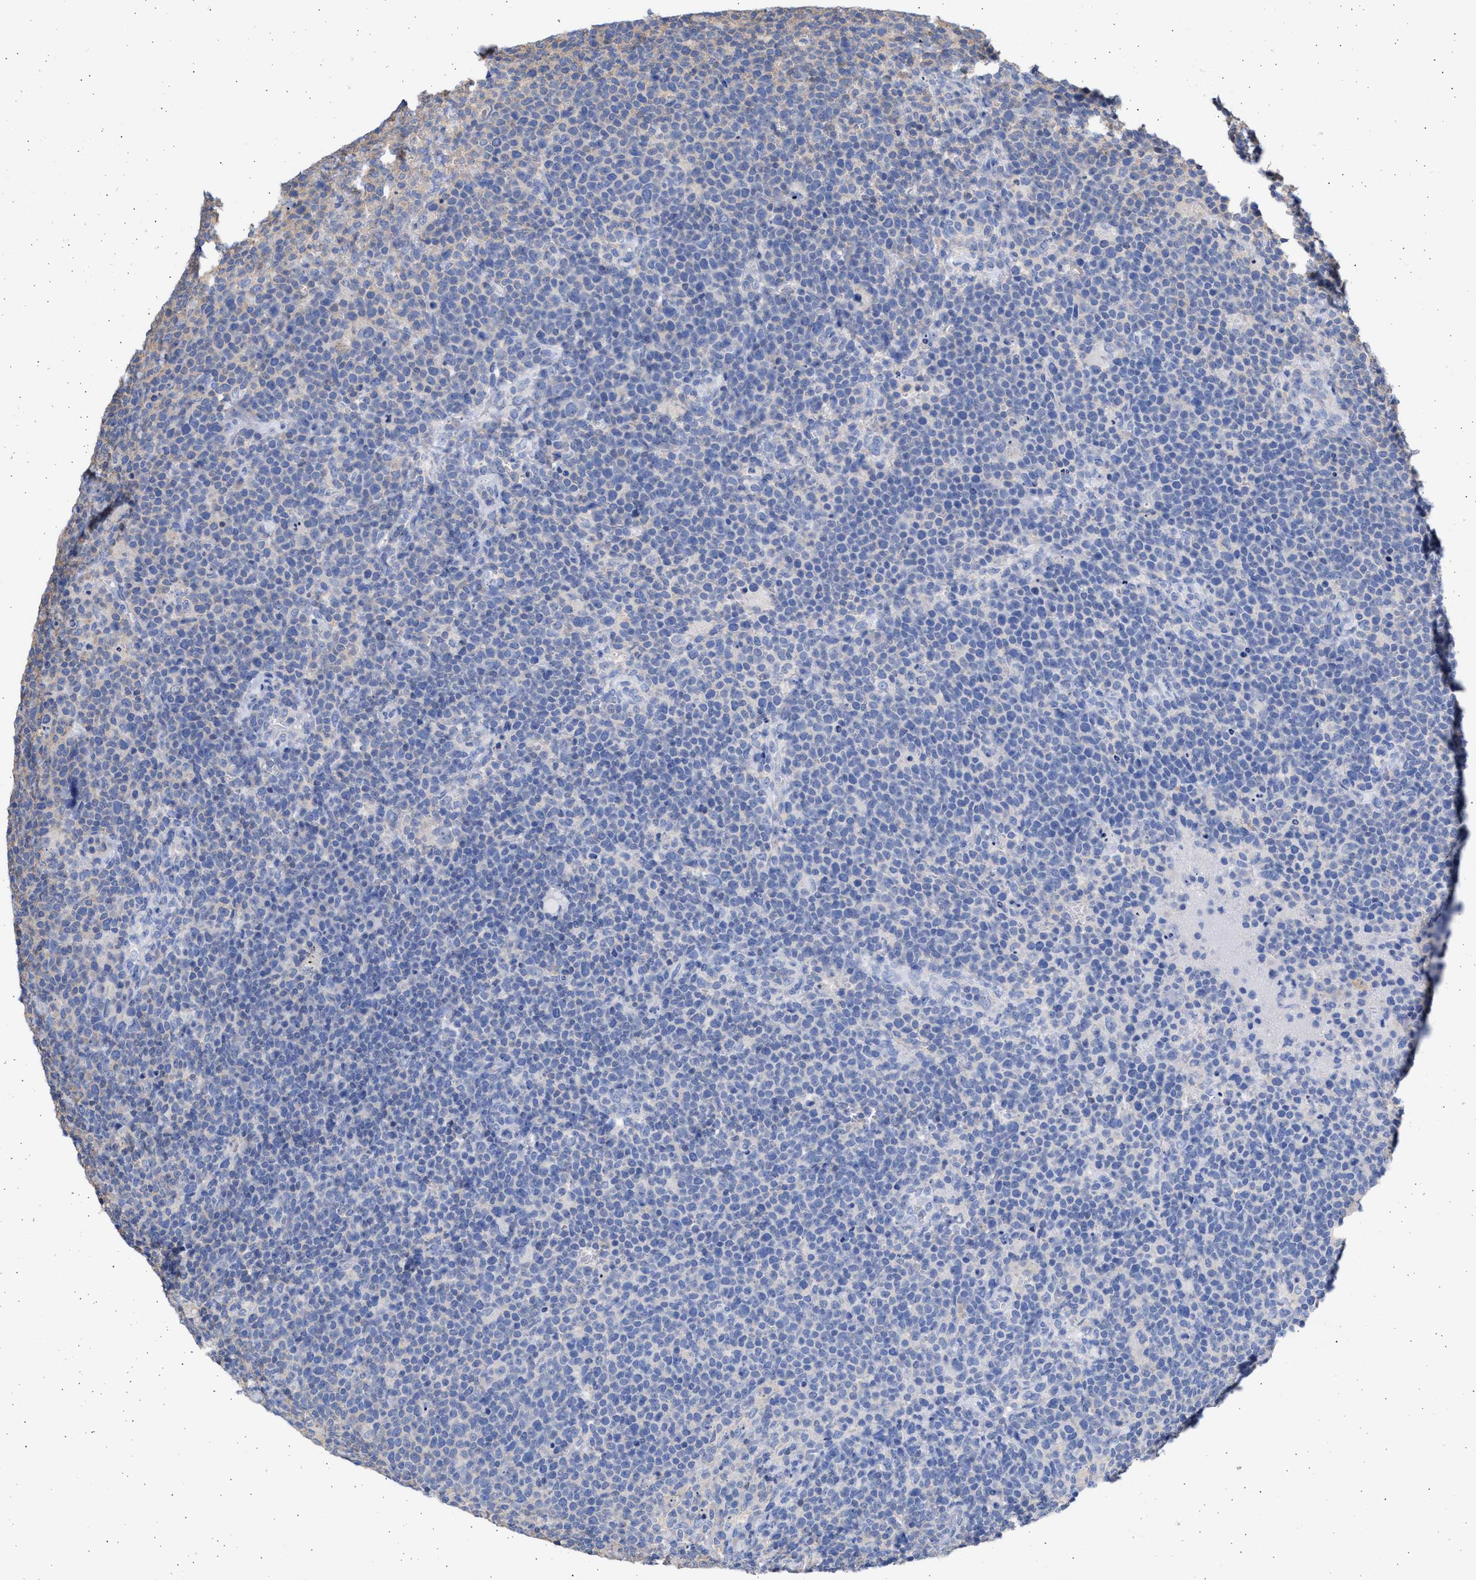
{"staining": {"intensity": "negative", "quantity": "none", "location": "none"}, "tissue": "lymphoma", "cell_type": "Tumor cells", "image_type": "cancer", "snomed": [{"axis": "morphology", "description": "Malignant lymphoma, non-Hodgkin's type, High grade"}, {"axis": "topography", "description": "Lymph node"}], "caption": "High magnification brightfield microscopy of lymphoma stained with DAB (3,3'-diaminobenzidine) (brown) and counterstained with hematoxylin (blue): tumor cells show no significant staining.", "gene": "ALDOC", "patient": {"sex": "male", "age": 61}}